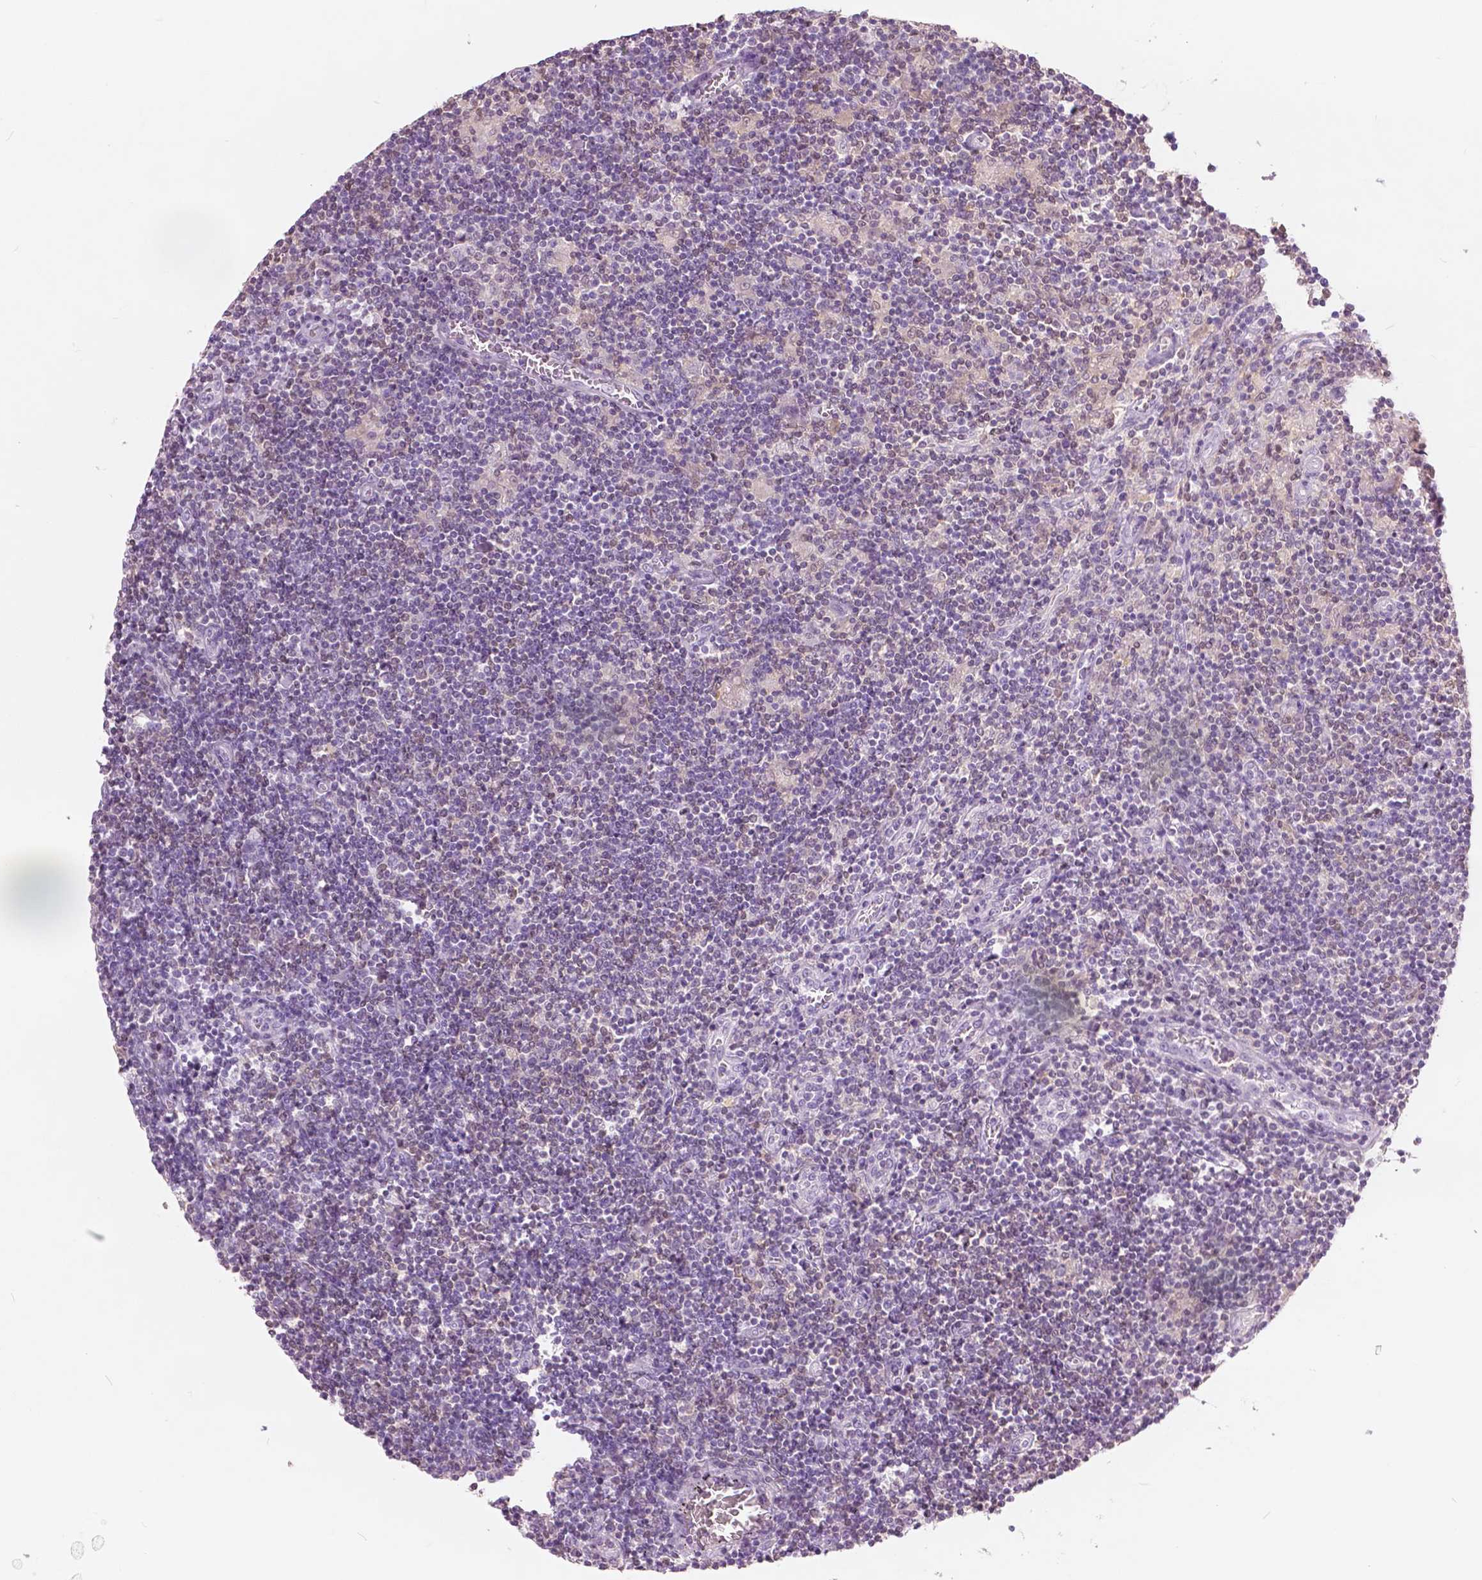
{"staining": {"intensity": "negative", "quantity": "none", "location": "none"}, "tissue": "lymphoma", "cell_type": "Tumor cells", "image_type": "cancer", "snomed": [{"axis": "morphology", "description": "Hodgkin's disease, NOS"}, {"axis": "topography", "description": "Lymph node"}], "caption": "A high-resolution micrograph shows IHC staining of lymphoma, which shows no significant expression in tumor cells. (DAB (3,3'-diaminobenzidine) immunohistochemistry (IHC) with hematoxylin counter stain).", "gene": "GALM", "patient": {"sex": "male", "age": 40}}